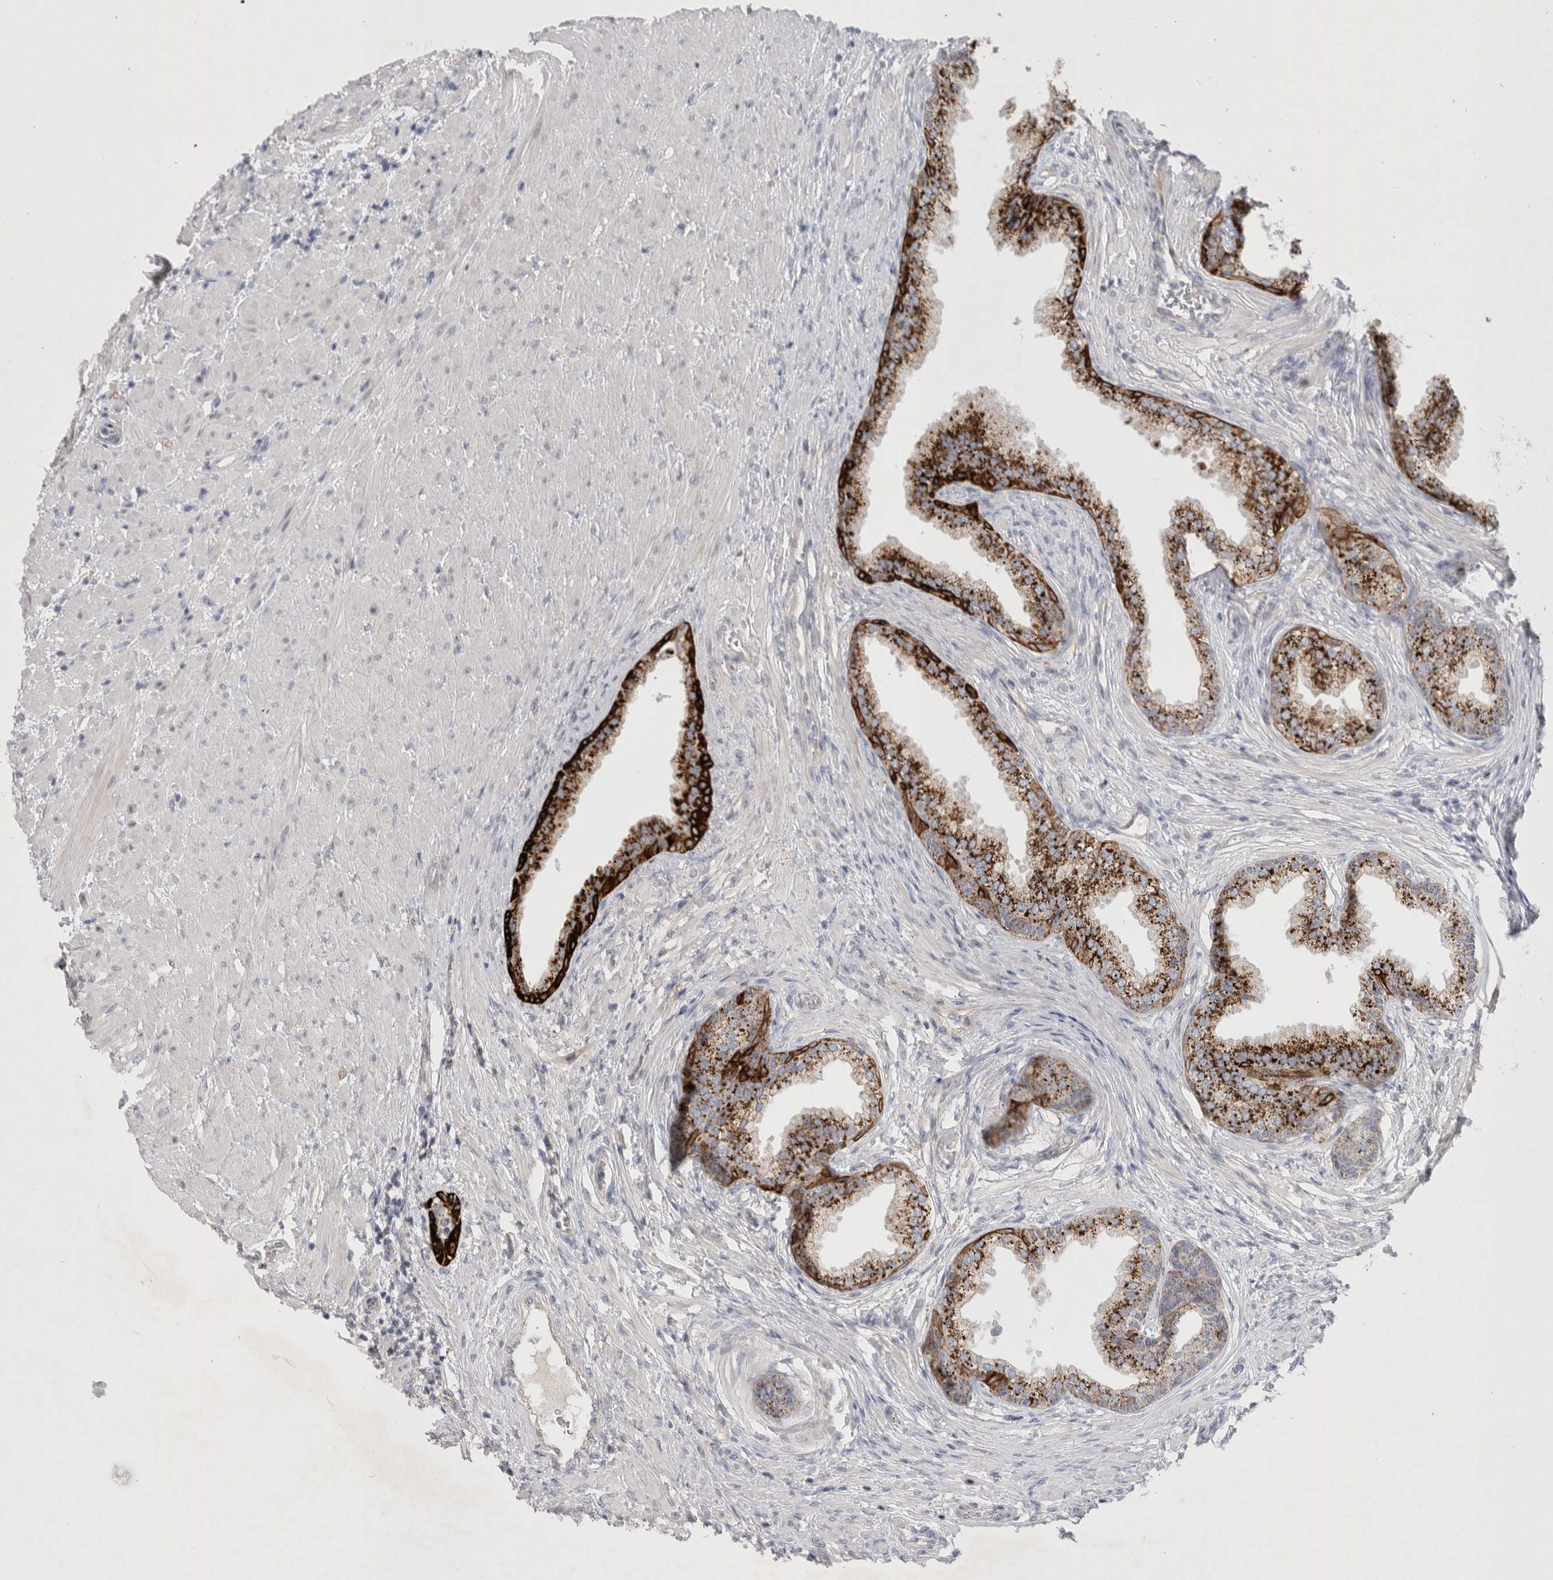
{"staining": {"intensity": "strong", "quantity": "25%-75%", "location": "cytoplasmic/membranous"}, "tissue": "prostate", "cell_type": "Glandular cells", "image_type": "normal", "snomed": [{"axis": "morphology", "description": "Normal tissue, NOS"}, {"axis": "topography", "description": "Prostate"}], "caption": "Glandular cells show high levels of strong cytoplasmic/membranous positivity in approximately 25%-75% of cells in normal human prostate. Using DAB (brown) and hematoxylin (blue) stains, captured at high magnification using brightfield microscopy.", "gene": "GAA", "patient": {"sex": "male", "age": 76}}